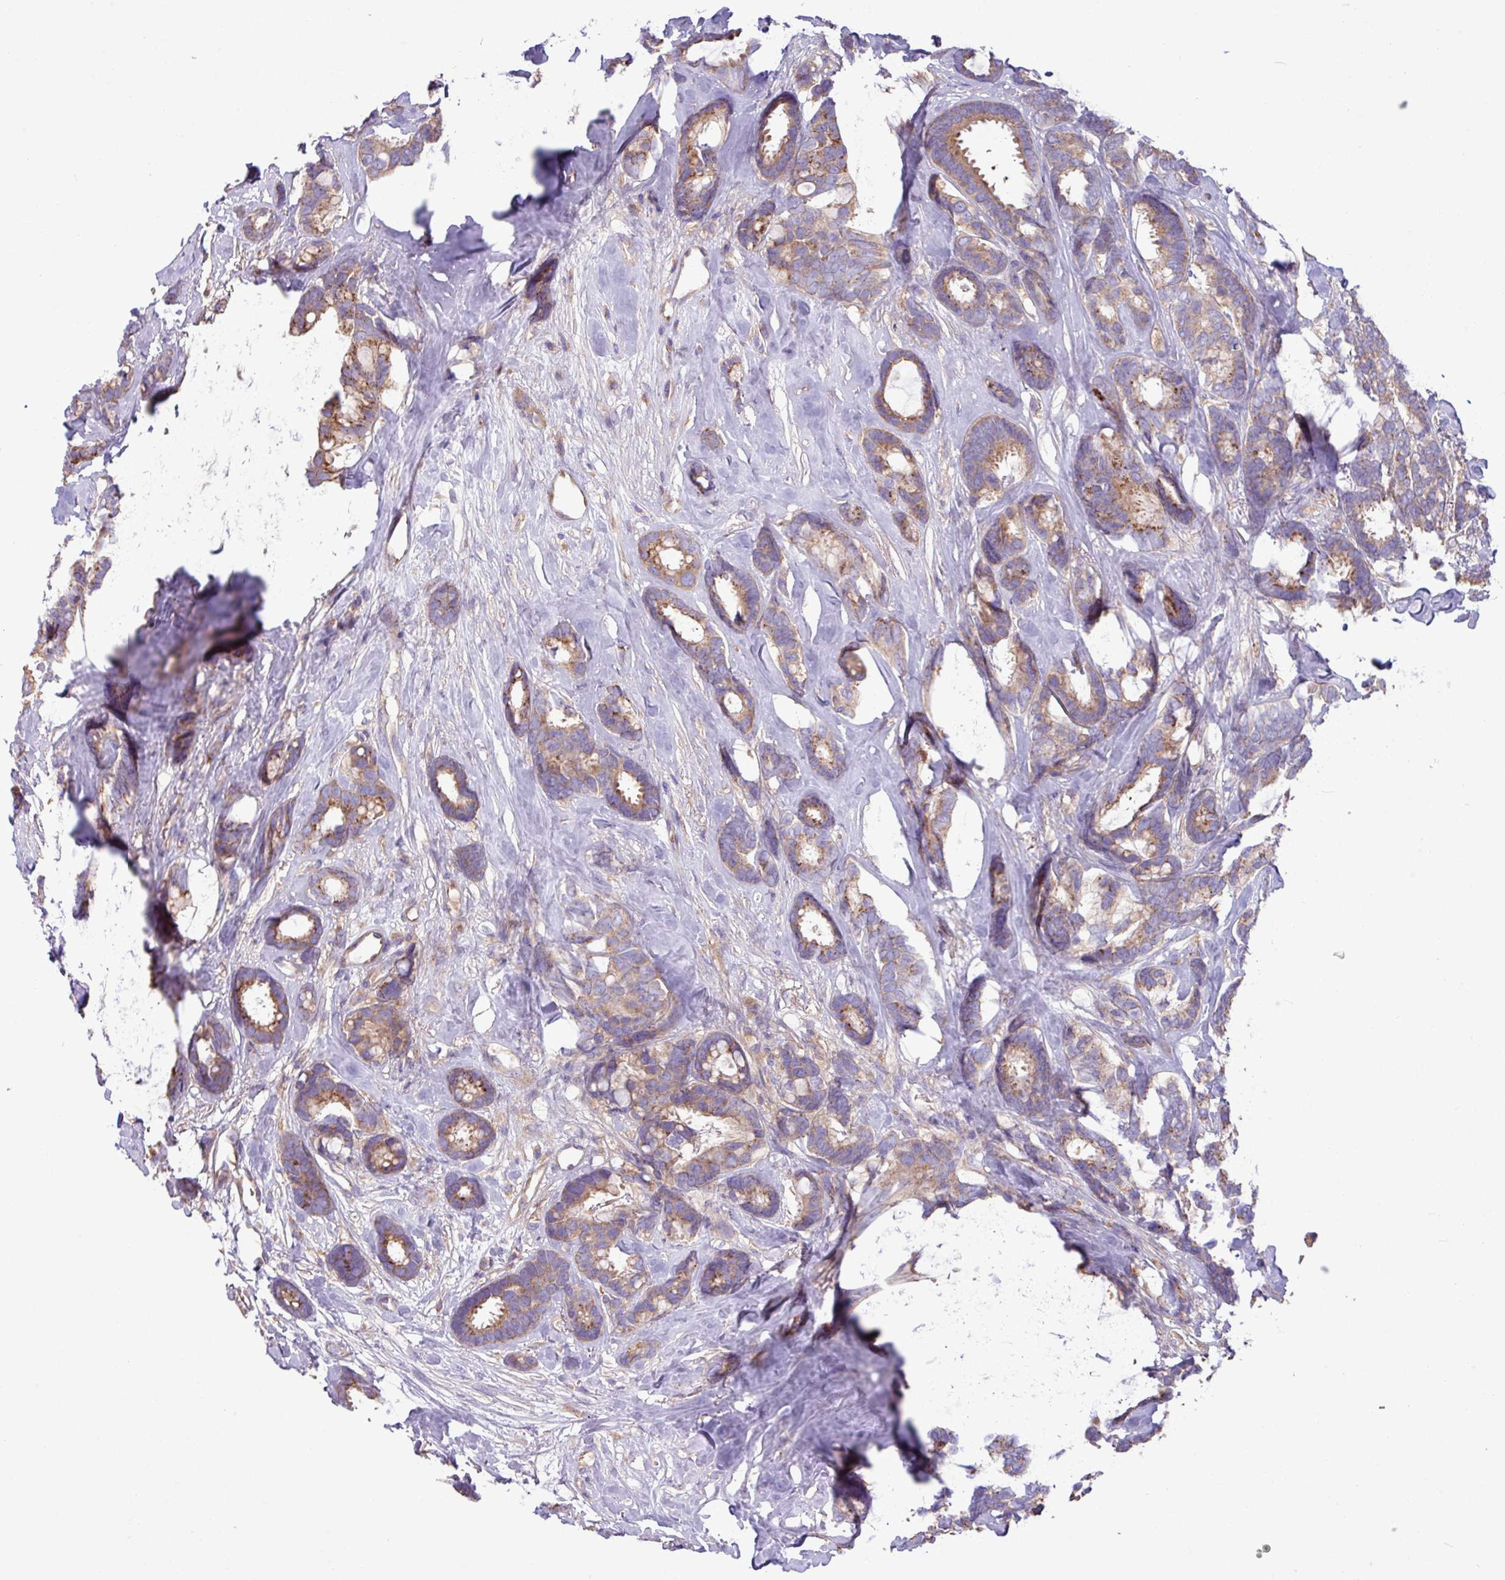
{"staining": {"intensity": "moderate", "quantity": "25%-75%", "location": "cytoplasmic/membranous"}, "tissue": "breast cancer", "cell_type": "Tumor cells", "image_type": "cancer", "snomed": [{"axis": "morphology", "description": "Duct carcinoma"}, {"axis": "topography", "description": "Breast"}], "caption": "Protein staining of breast cancer (invasive ductal carcinoma) tissue displays moderate cytoplasmic/membranous positivity in approximately 25%-75% of tumor cells. The protein of interest is shown in brown color, while the nuclei are stained blue.", "gene": "PPM1J", "patient": {"sex": "female", "age": 87}}